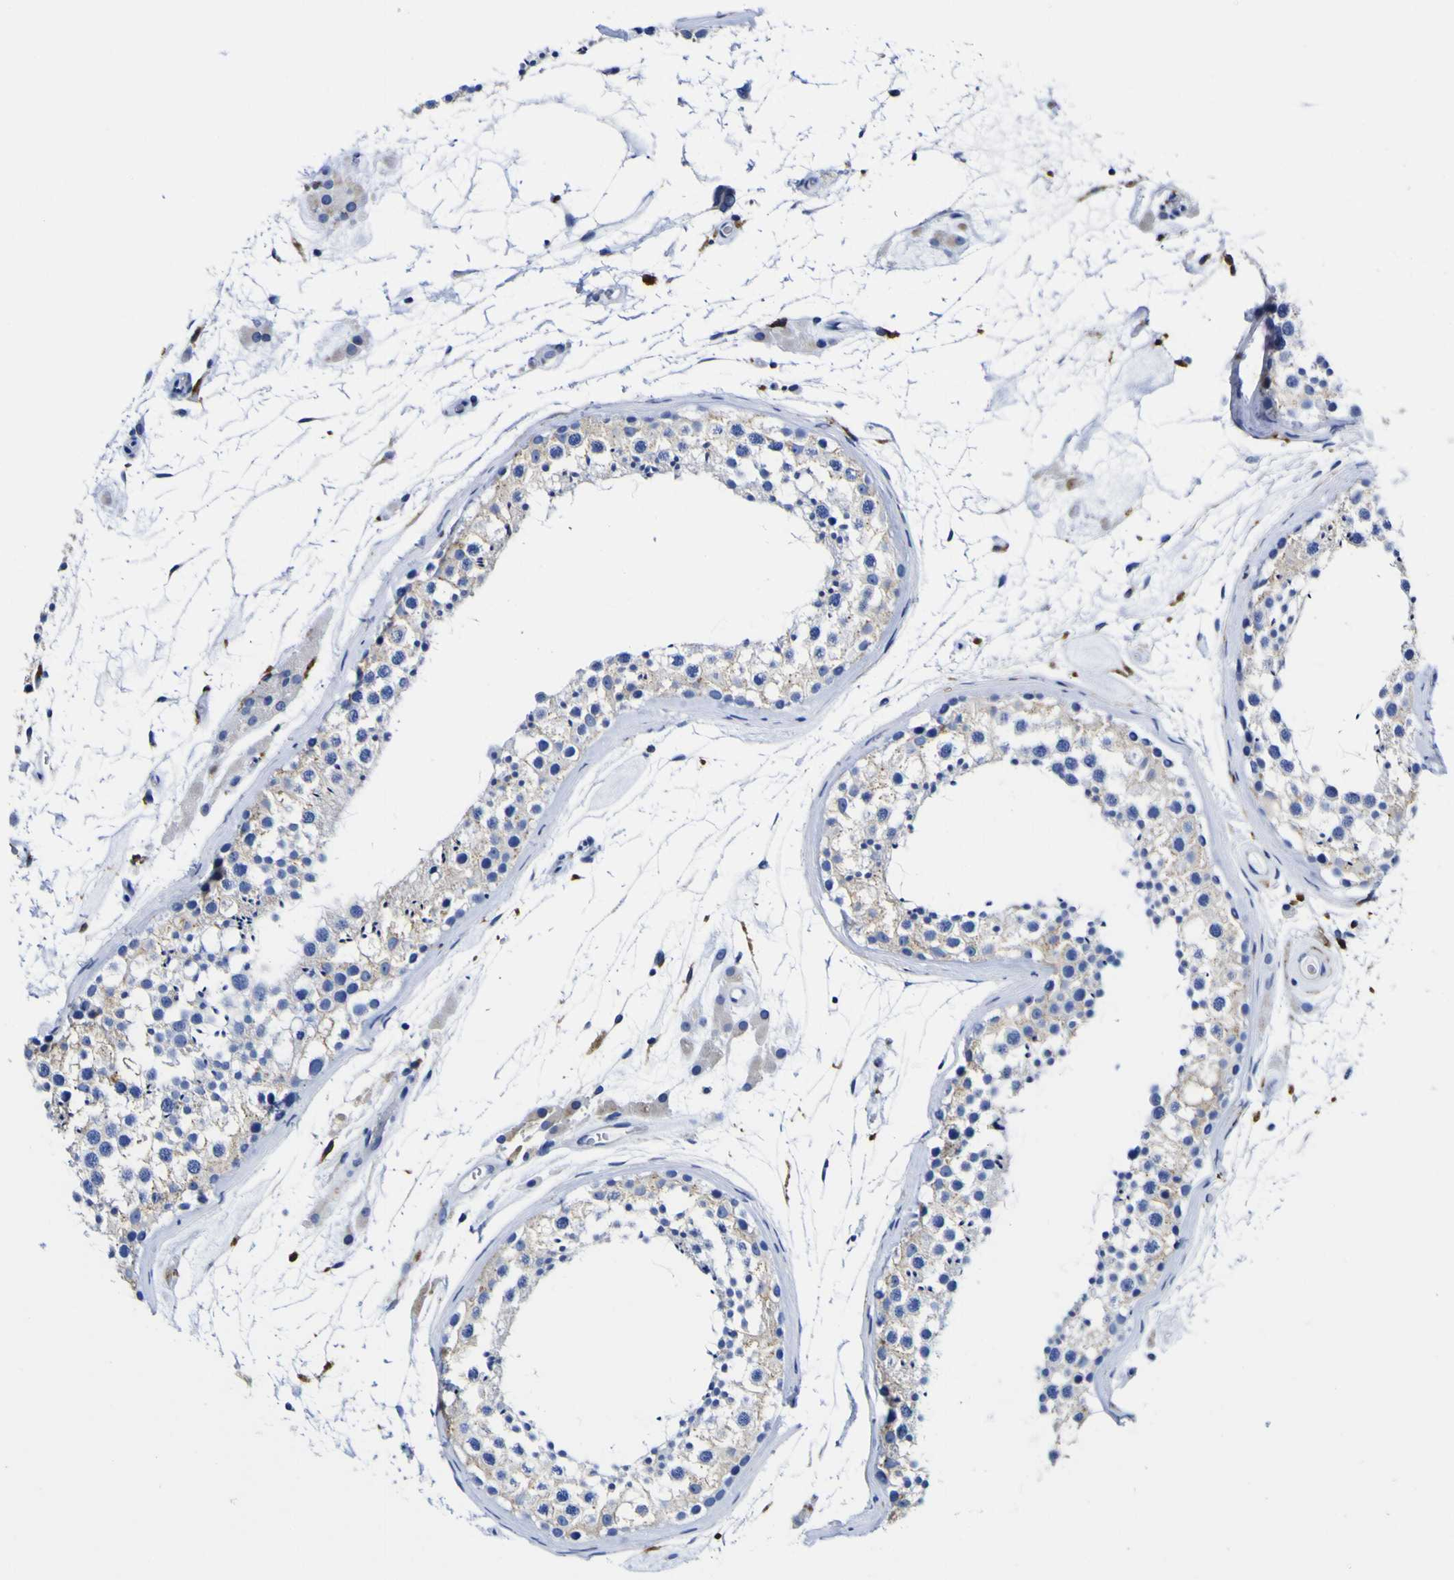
{"staining": {"intensity": "negative", "quantity": "none", "location": "none"}, "tissue": "testis", "cell_type": "Cells in seminiferous ducts", "image_type": "normal", "snomed": [{"axis": "morphology", "description": "Normal tissue, NOS"}, {"axis": "topography", "description": "Testis"}], "caption": "Immunohistochemistry (IHC) micrograph of normal testis: human testis stained with DAB (3,3'-diaminobenzidine) reveals no significant protein positivity in cells in seminiferous ducts.", "gene": "HLA", "patient": {"sex": "male", "age": 46}}